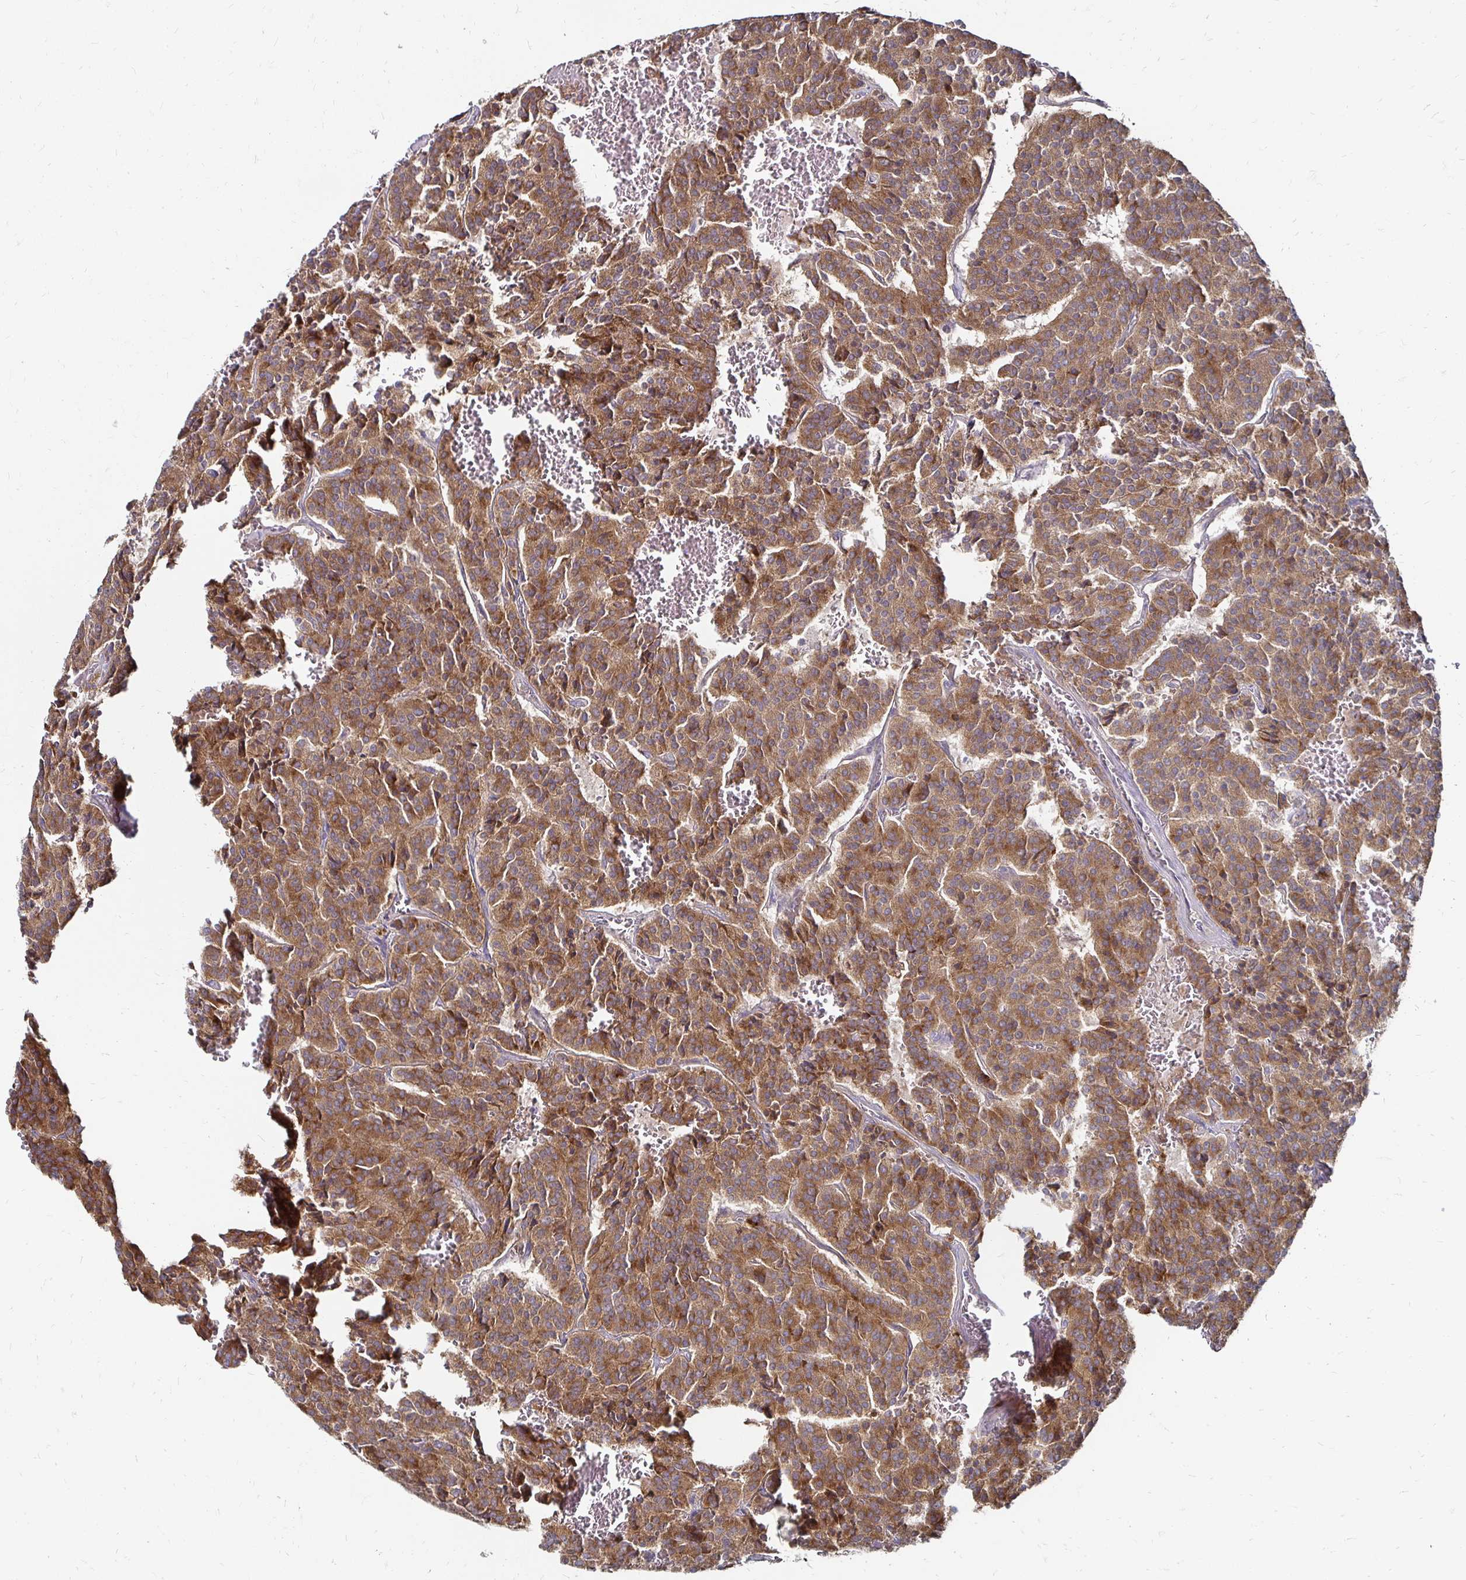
{"staining": {"intensity": "moderate", "quantity": ">75%", "location": "cytoplasmic/membranous"}, "tissue": "carcinoid", "cell_type": "Tumor cells", "image_type": "cancer", "snomed": [{"axis": "morphology", "description": "Carcinoid, malignant, NOS"}, {"axis": "topography", "description": "Lung"}], "caption": "Immunohistochemical staining of human carcinoid demonstrates medium levels of moderate cytoplasmic/membranous staining in approximately >75% of tumor cells. Ihc stains the protein of interest in brown and the nuclei are stained blue.", "gene": "NCSTN", "patient": {"sex": "male", "age": 70}}